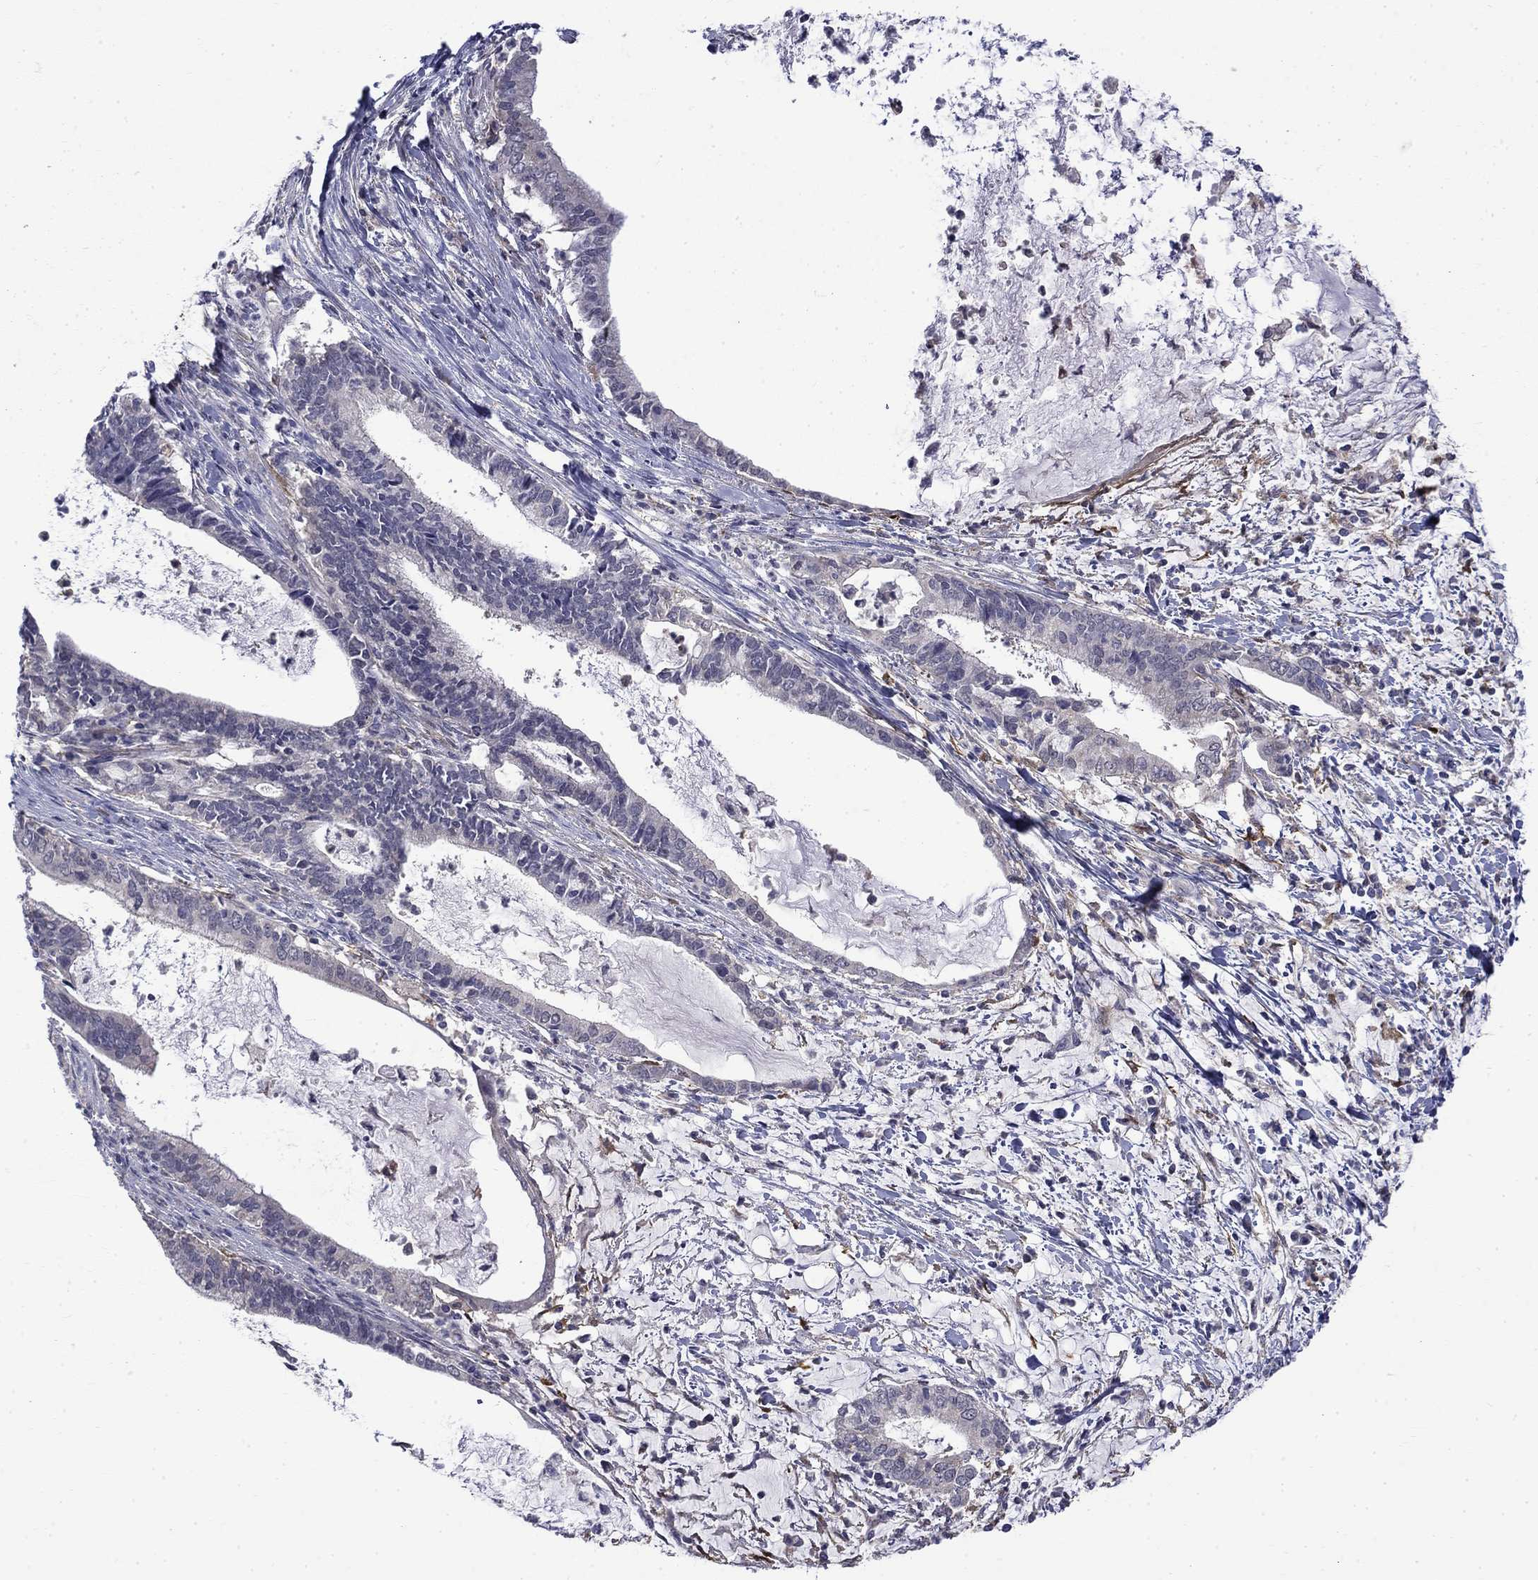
{"staining": {"intensity": "negative", "quantity": "none", "location": "none"}, "tissue": "cervical cancer", "cell_type": "Tumor cells", "image_type": "cancer", "snomed": [{"axis": "morphology", "description": "Adenocarcinoma, NOS"}, {"axis": "topography", "description": "Cervix"}], "caption": "The histopathology image displays no staining of tumor cells in adenocarcinoma (cervical).", "gene": "PCBP3", "patient": {"sex": "female", "age": 42}}